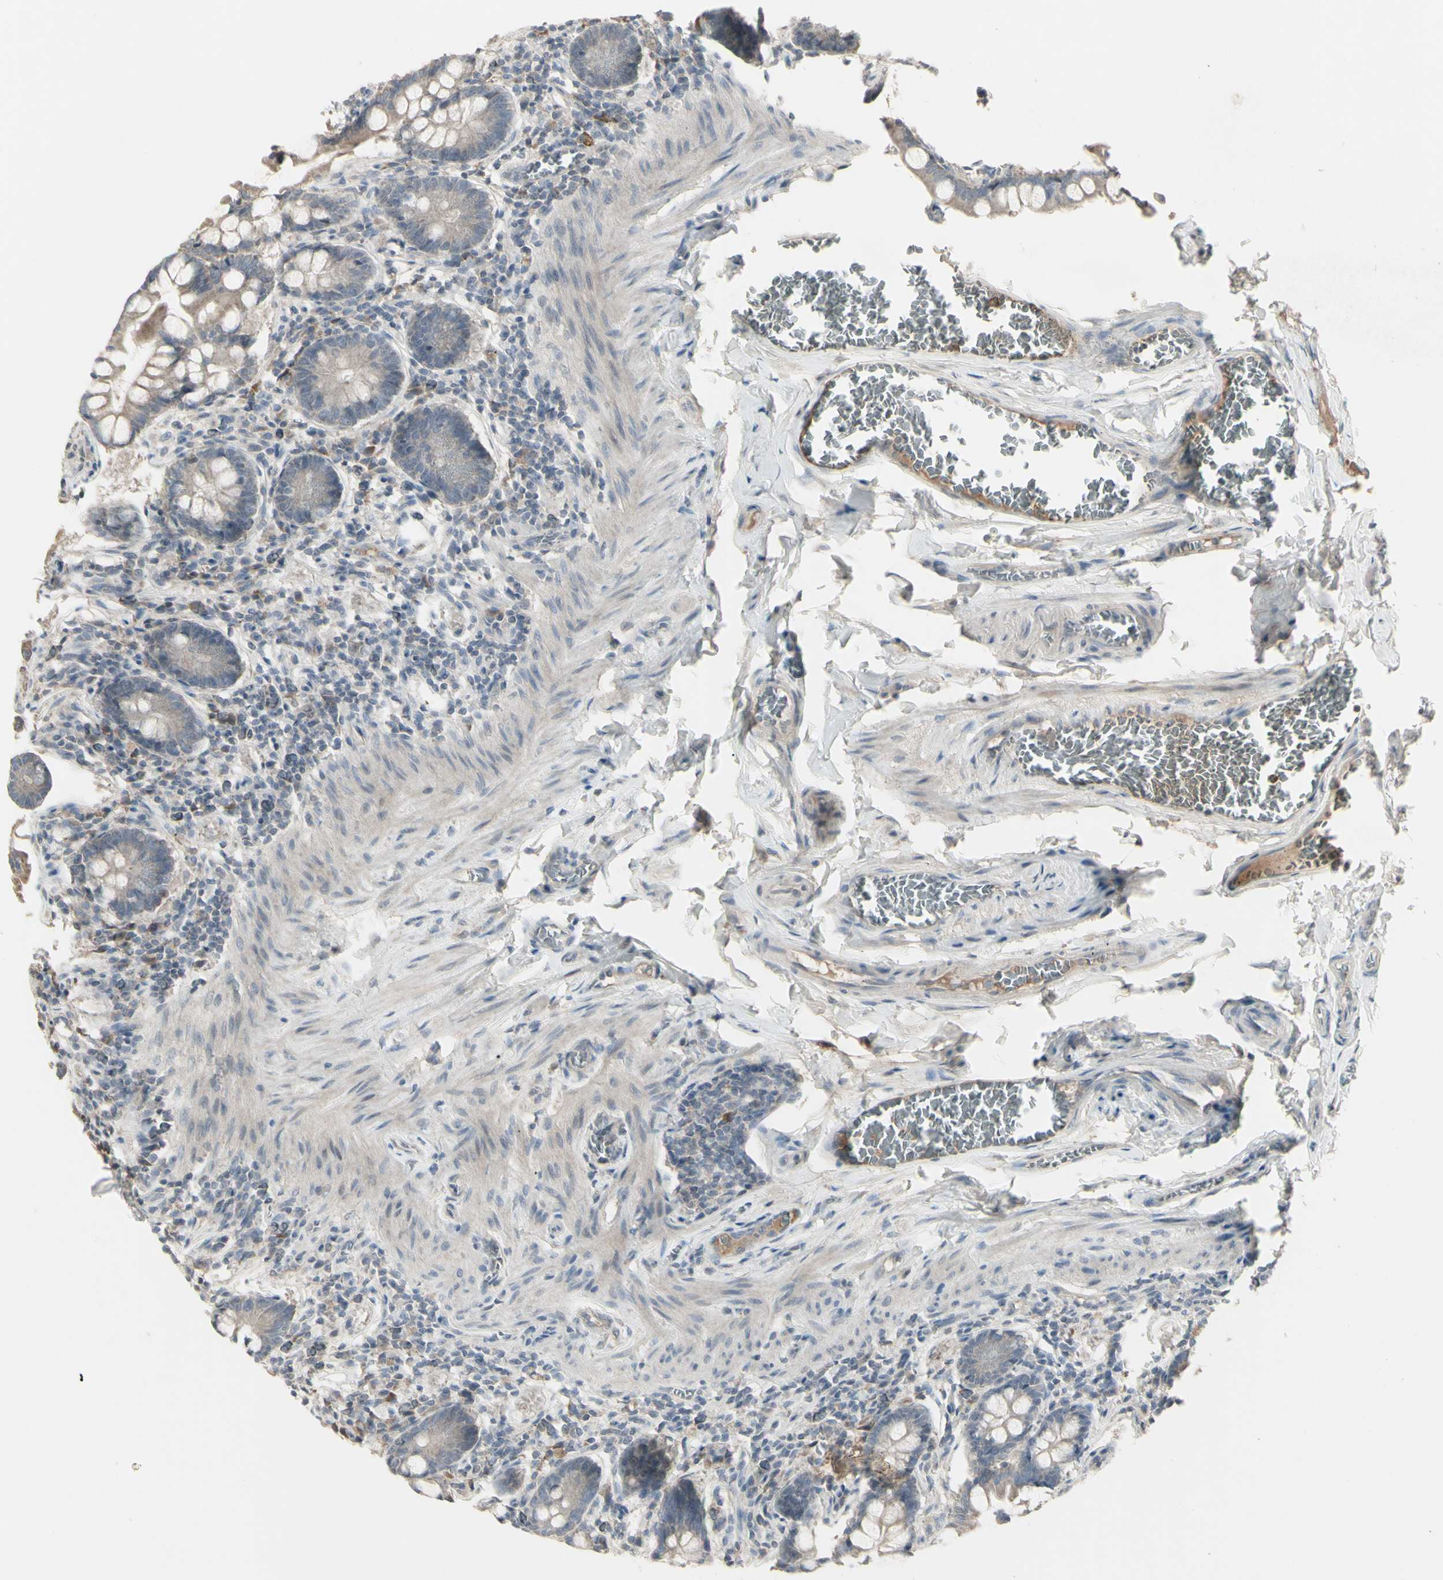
{"staining": {"intensity": "negative", "quantity": "none", "location": "none"}, "tissue": "small intestine", "cell_type": "Glandular cells", "image_type": "normal", "snomed": [{"axis": "morphology", "description": "Normal tissue, NOS"}, {"axis": "topography", "description": "Small intestine"}], "caption": "Glandular cells are negative for brown protein staining in unremarkable small intestine. Nuclei are stained in blue.", "gene": "PIAS4", "patient": {"sex": "male", "age": 41}}